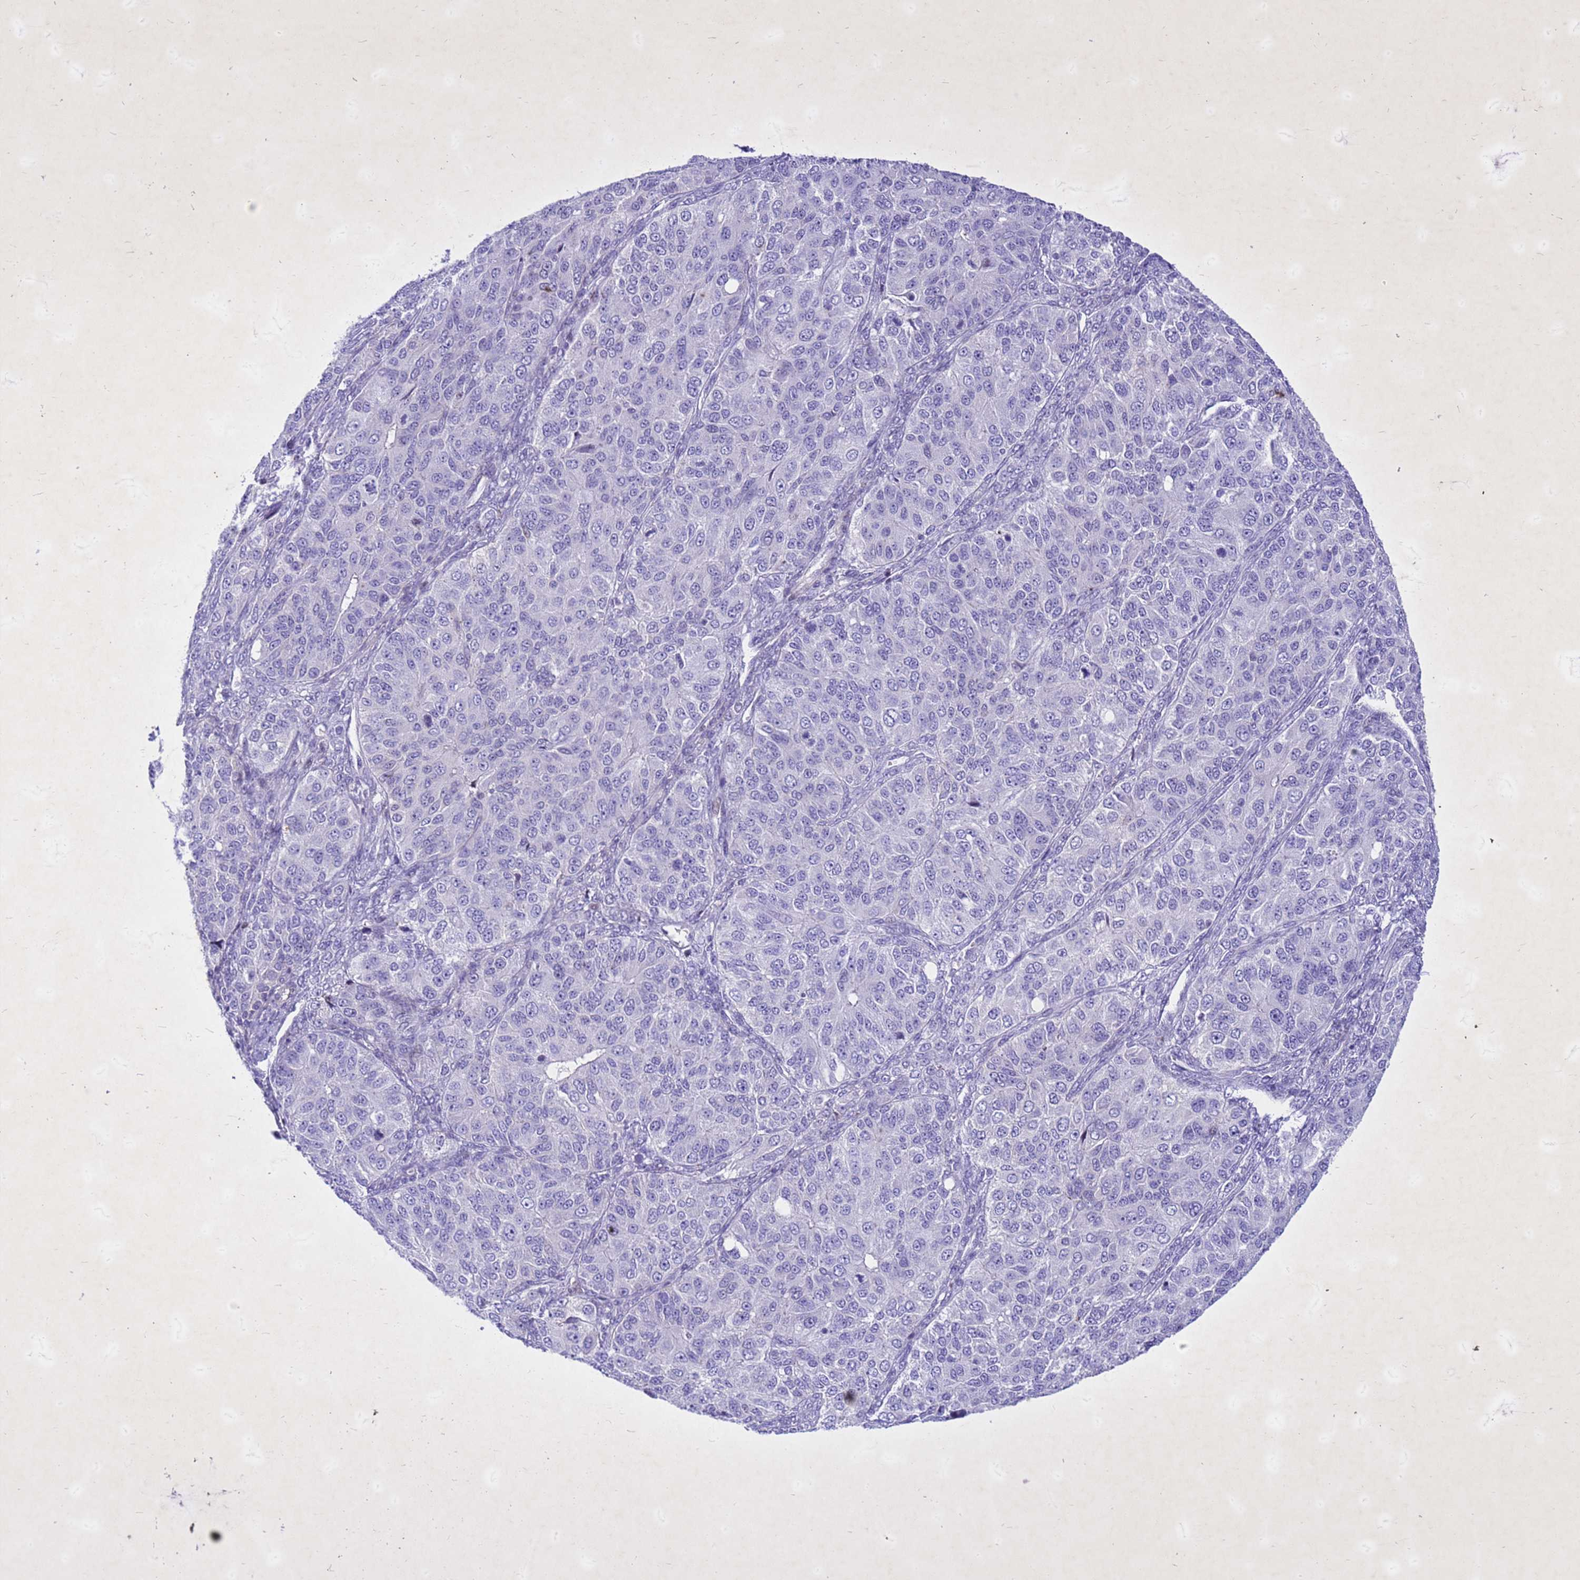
{"staining": {"intensity": "negative", "quantity": "none", "location": "none"}, "tissue": "ovarian cancer", "cell_type": "Tumor cells", "image_type": "cancer", "snomed": [{"axis": "morphology", "description": "Carcinoma, endometroid"}, {"axis": "topography", "description": "Ovary"}], "caption": "The immunohistochemistry (IHC) micrograph has no significant staining in tumor cells of ovarian cancer tissue.", "gene": "COPS9", "patient": {"sex": "female", "age": 51}}